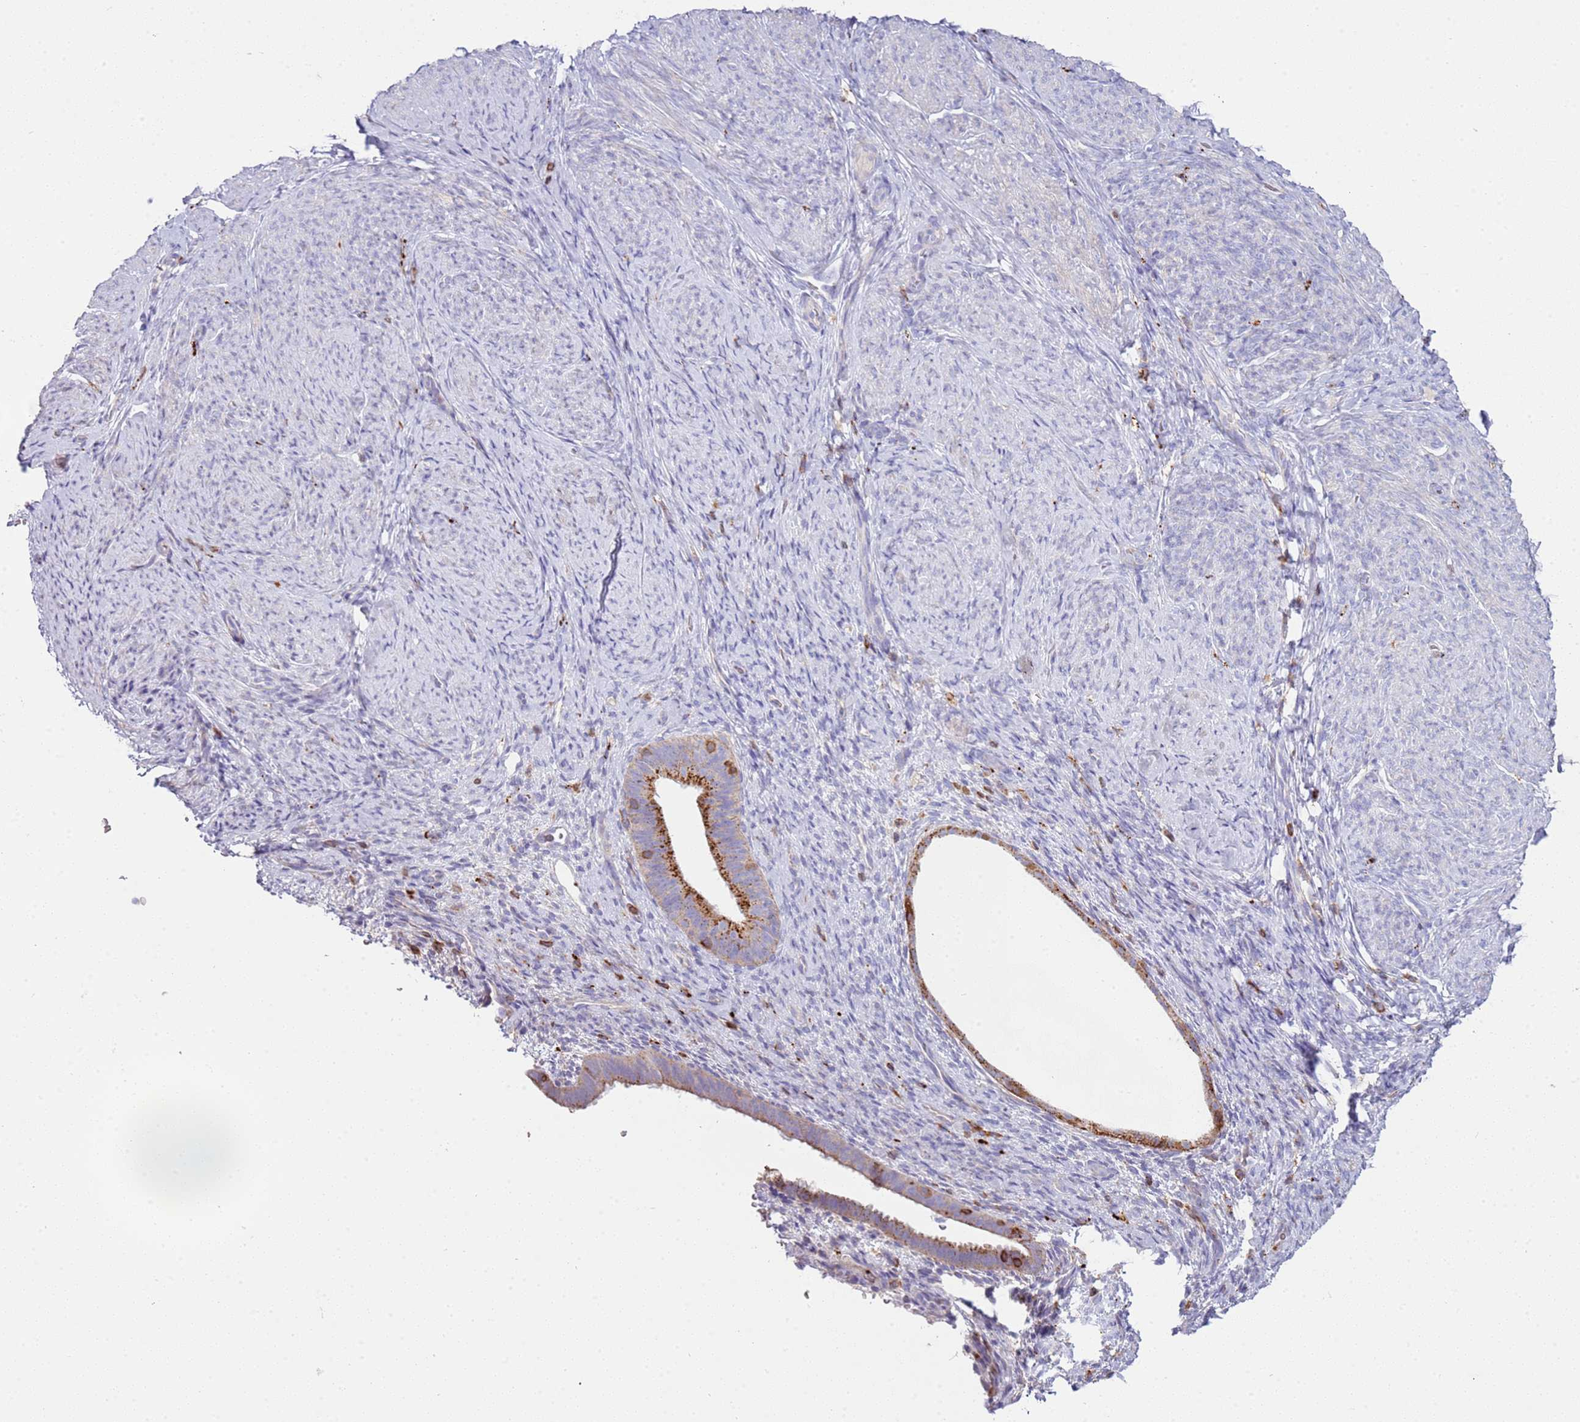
{"staining": {"intensity": "strong", "quantity": "<25%", "location": "cytoplasmic/membranous"}, "tissue": "endometrium", "cell_type": "Cells in endometrial stroma", "image_type": "normal", "snomed": [{"axis": "morphology", "description": "Normal tissue, NOS"}, {"axis": "topography", "description": "Endometrium"}], "caption": "Endometrium stained for a protein displays strong cytoplasmic/membranous positivity in cells in endometrial stroma. The protein is stained brown, and the nuclei are stained in blue (DAB (3,3'-diaminobenzidine) IHC with brightfield microscopy, high magnification).", "gene": "TTPAL", "patient": {"sex": "female", "age": 65}}